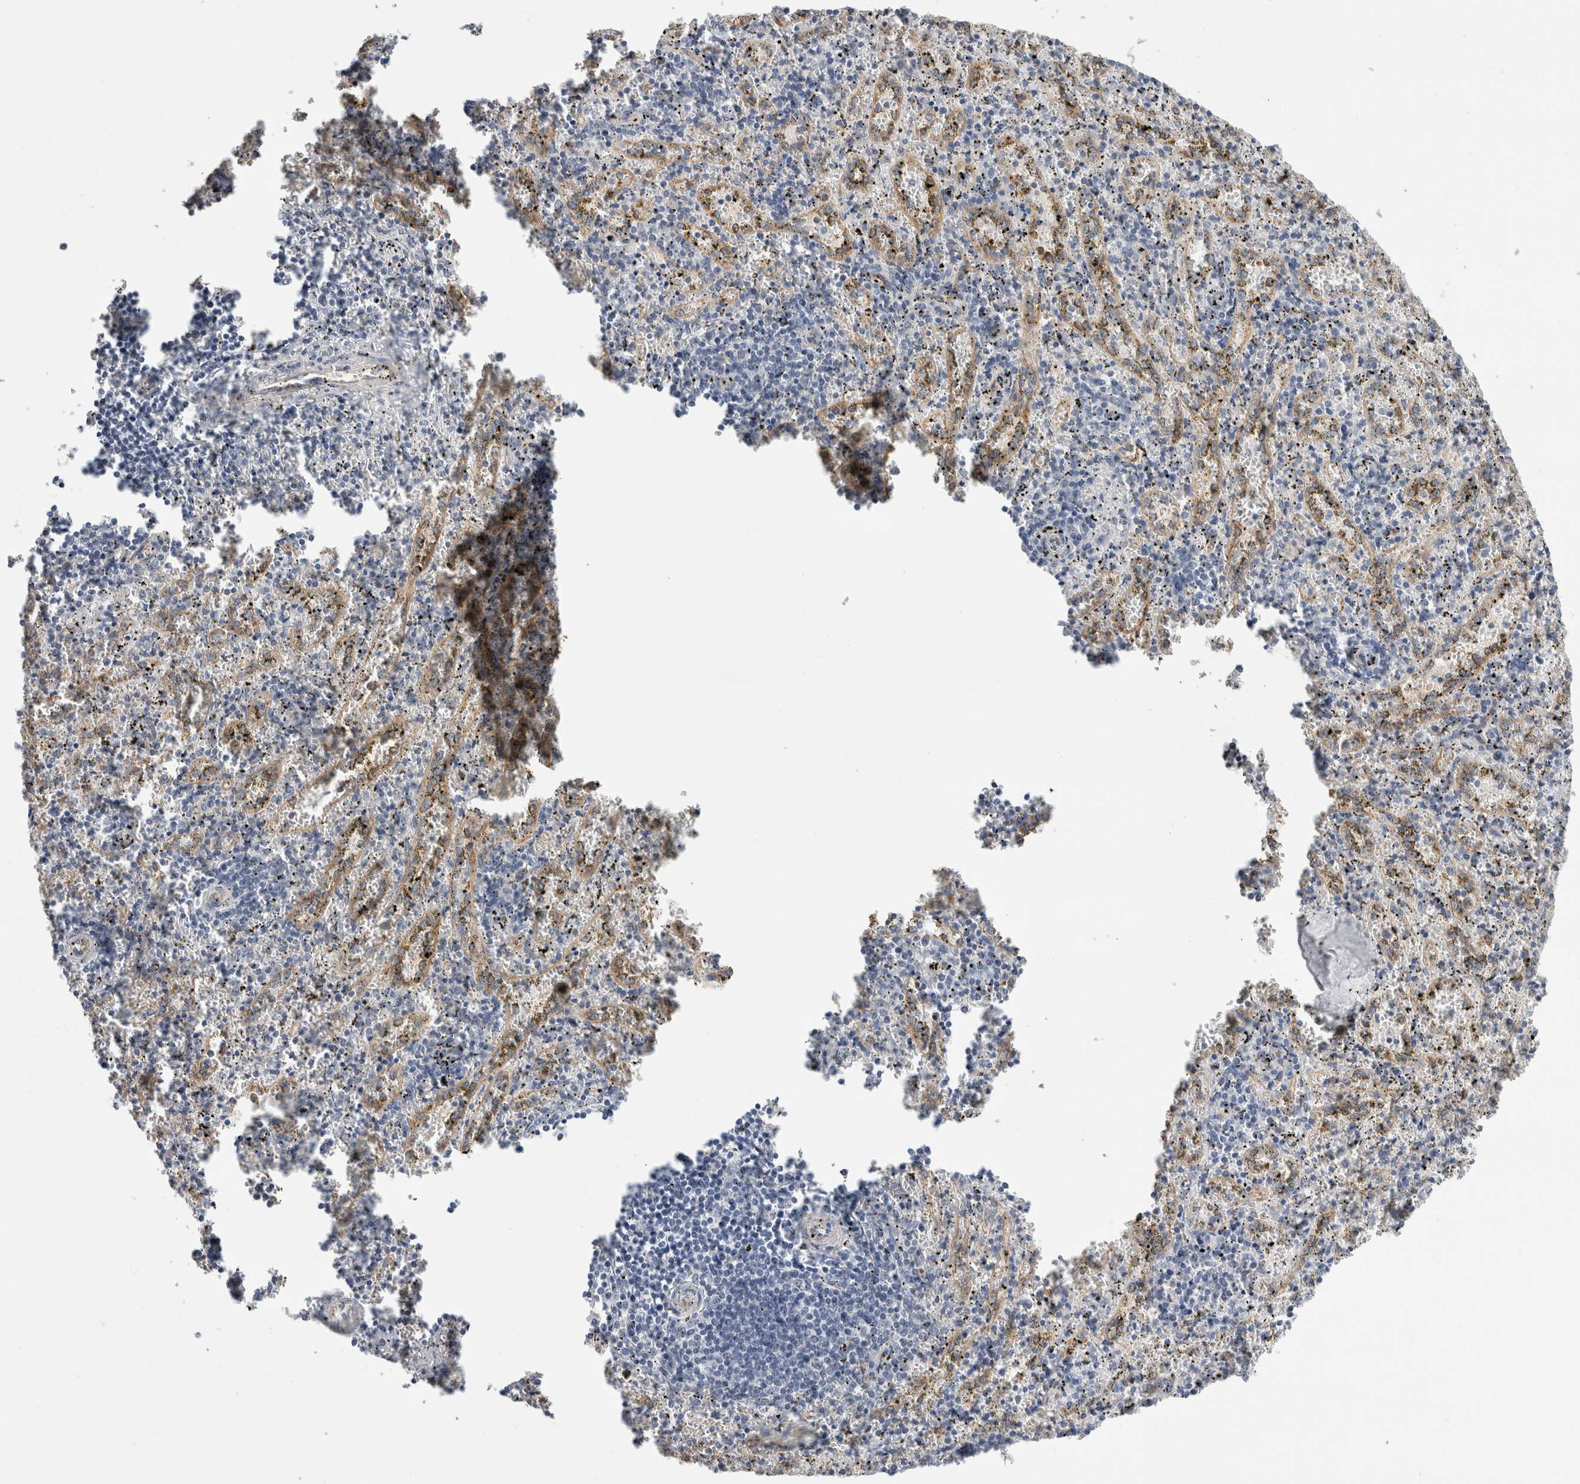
{"staining": {"intensity": "negative", "quantity": "none", "location": "none"}, "tissue": "spleen", "cell_type": "Cells in red pulp", "image_type": "normal", "snomed": [{"axis": "morphology", "description": "Normal tissue, NOS"}, {"axis": "topography", "description": "Spleen"}], "caption": "Cells in red pulp show no significant protein staining in benign spleen. Nuclei are stained in blue.", "gene": "SYTL5", "patient": {"sex": "male", "age": 11}}